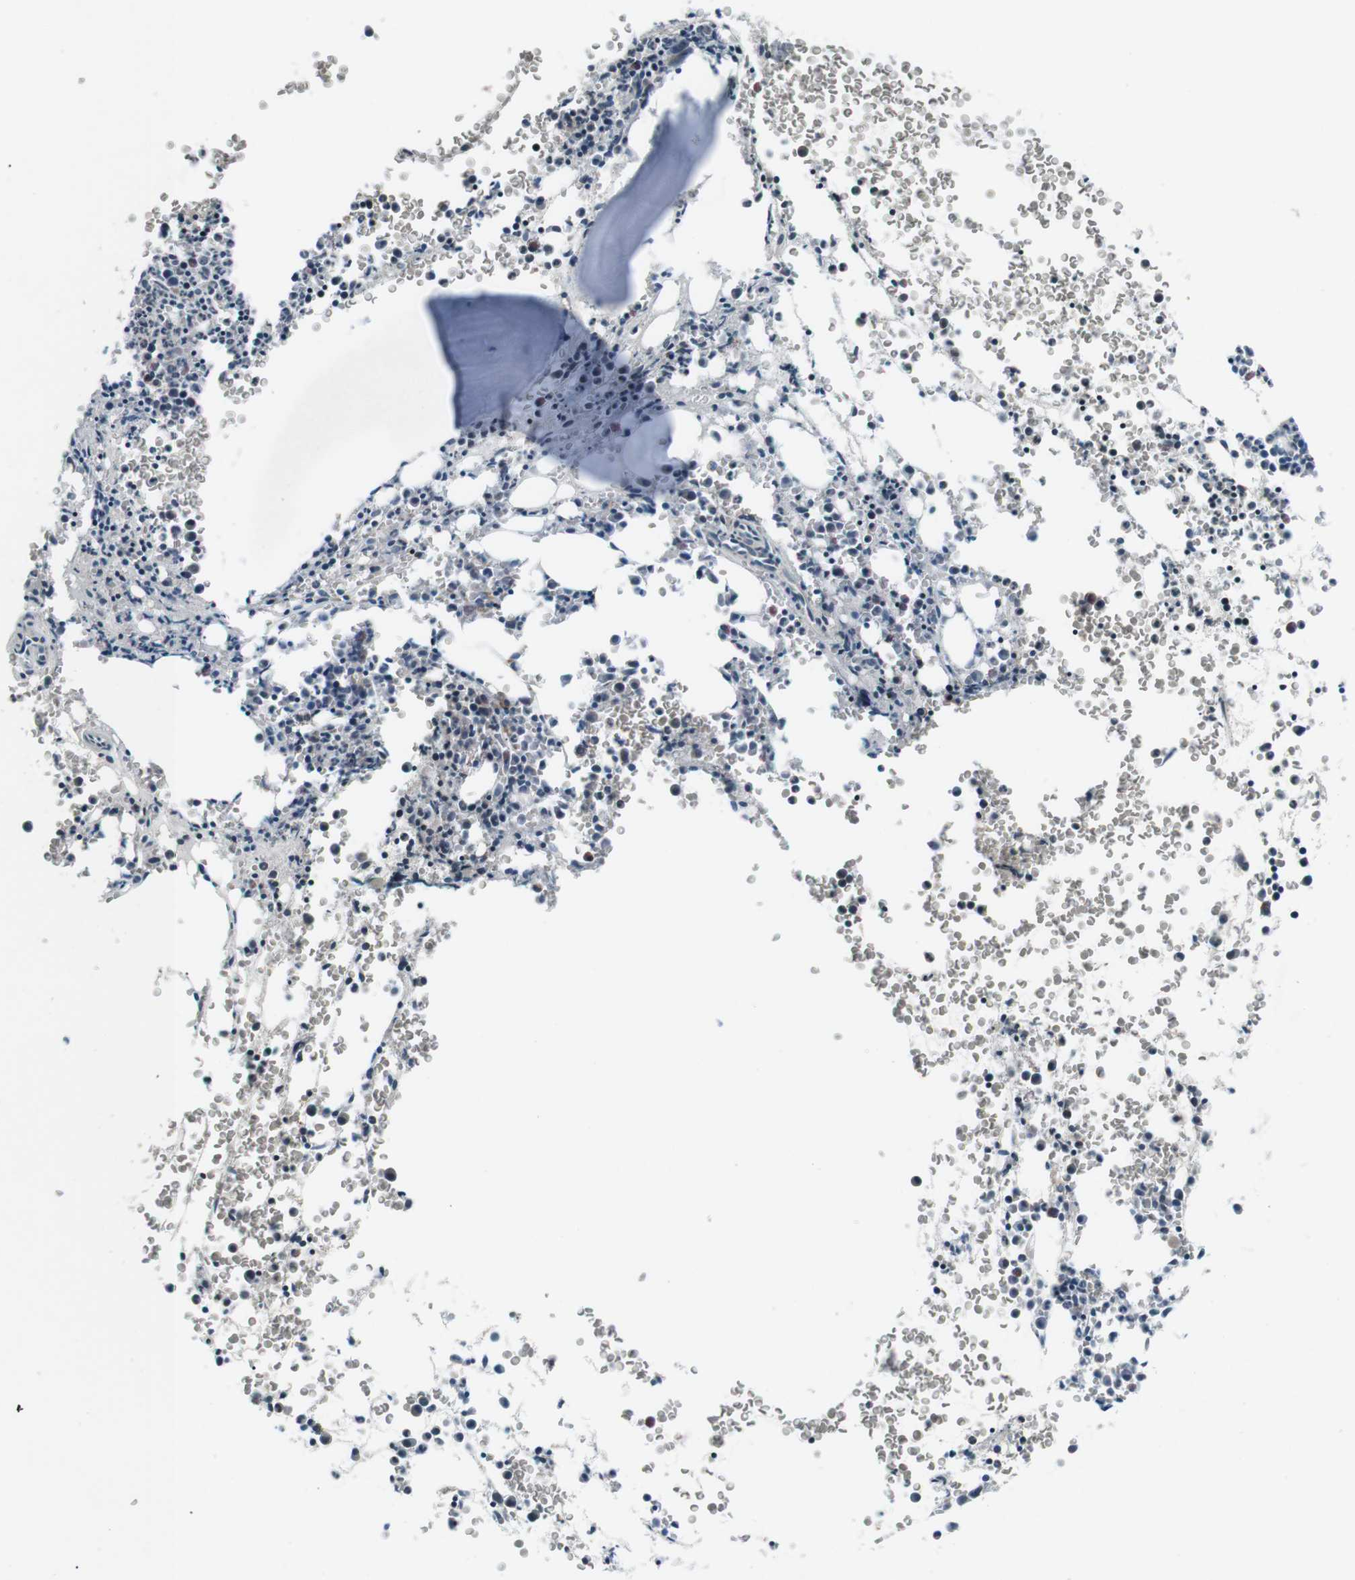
{"staining": {"intensity": "moderate", "quantity": "<25%", "location": "cytoplasmic/membranous"}, "tissue": "bone marrow", "cell_type": "Hematopoietic cells", "image_type": "normal", "snomed": [{"axis": "morphology", "description": "Normal tissue, NOS"}, {"axis": "morphology", "description": "Inflammation, NOS"}, {"axis": "topography", "description": "Bone marrow"}], "caption": "Bone marrow stained with a brown dye reveals moderate cytoplasmic/membranous positive positivity in approximately <25% of hematopoietic cells.", "gene": "LRIG2", "patient": {"sex": "female", "age": 56}}